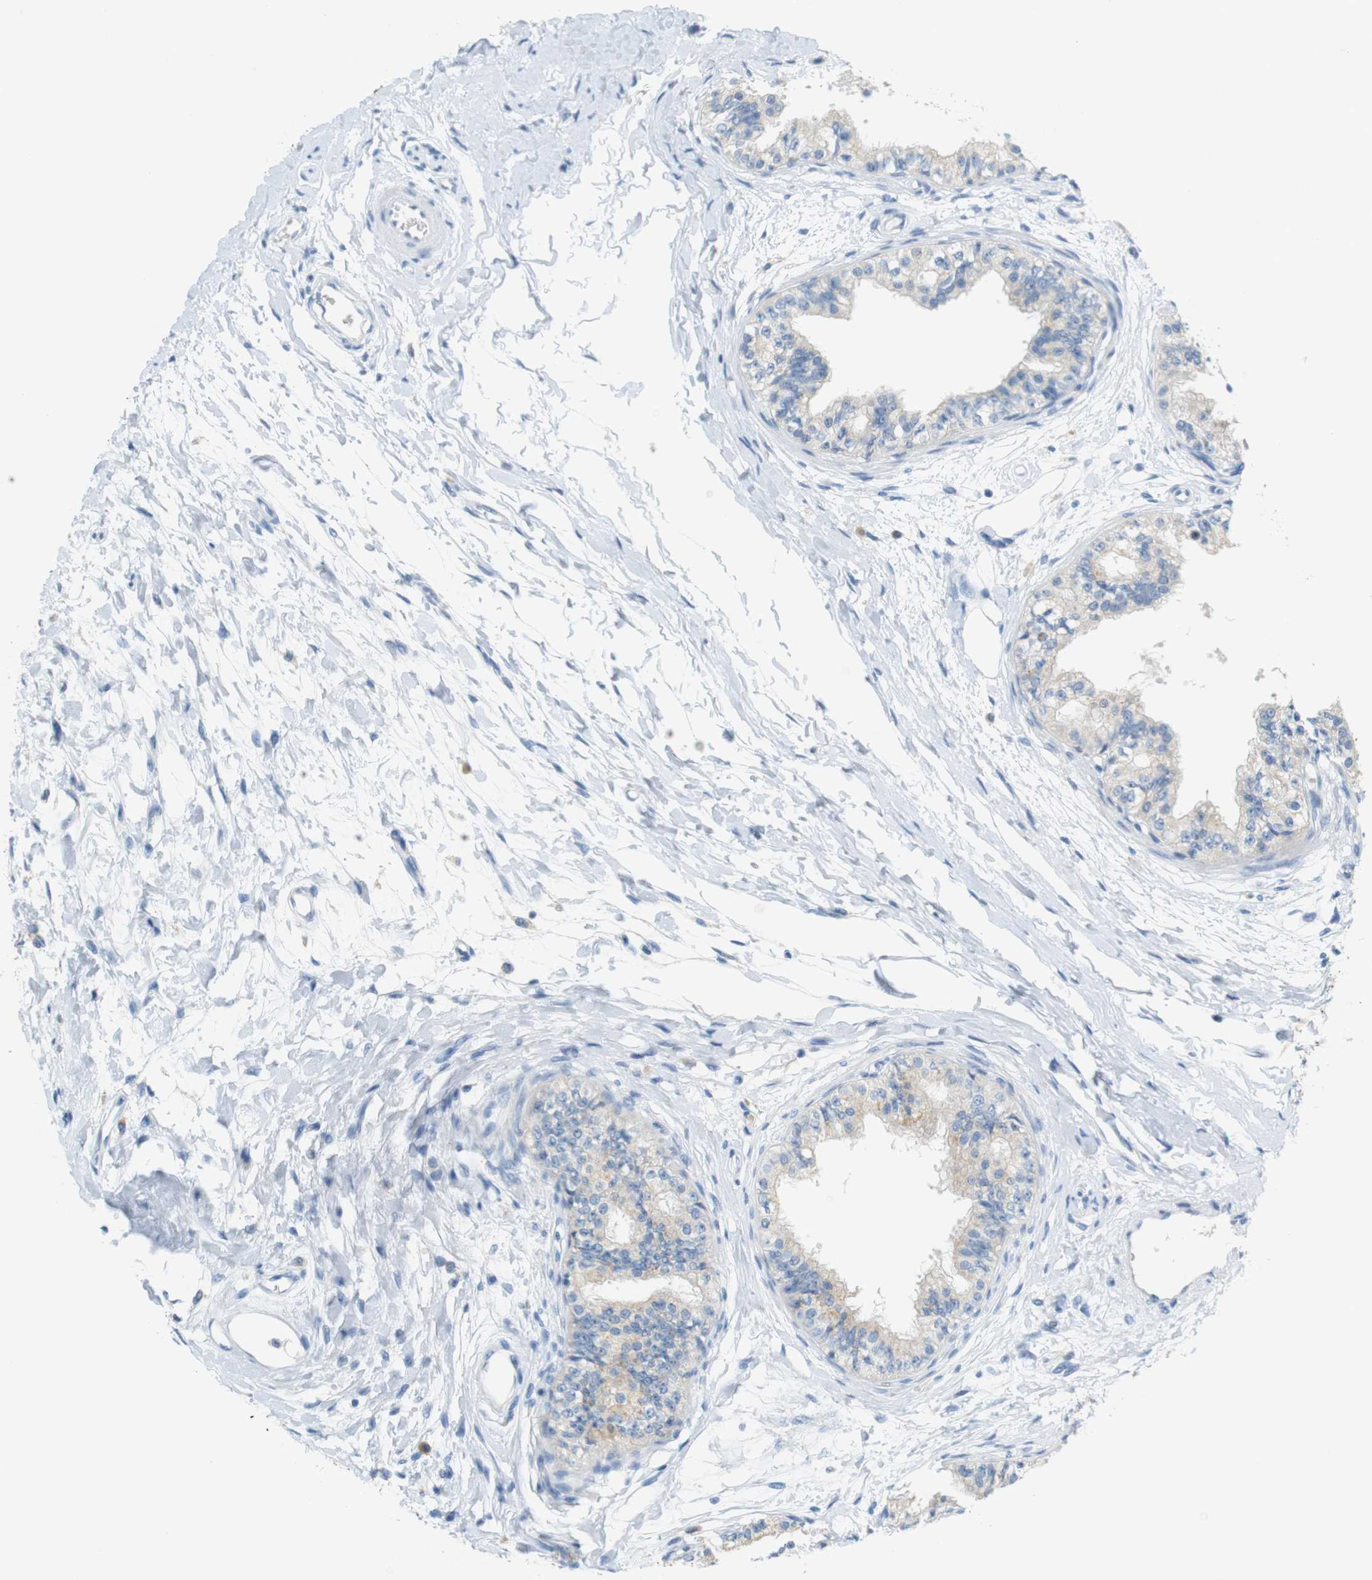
{"staining": {"intensity": "weak", "quantity": "25%-75%", "location": "cytoplasmic/membranous"}, "tissue": "epididymis", "cell_type": "Glandular cells", "image_type": "normal", "snomed": [{"axis": "morphology", "description": "Normal tissue, NOS"}, {"axis": "morphology", "description": "Adenocarcinoma, metastatic, NOS"}, {"axis": "topography", "description": "Testis"}, {"axis": "topography", "description": "Epididymis"}], "caption": "Unremarkable epididymis shows weak cytoplasmic/membranous expression in approximately 25%-75% of glandular cells, visualized by immunohistochemistry. The protein of interest is shown in brown color, while the nuclei are stained blue.", "gene": "LRRK2", "patient": {"sex": "male", "age": 26}}